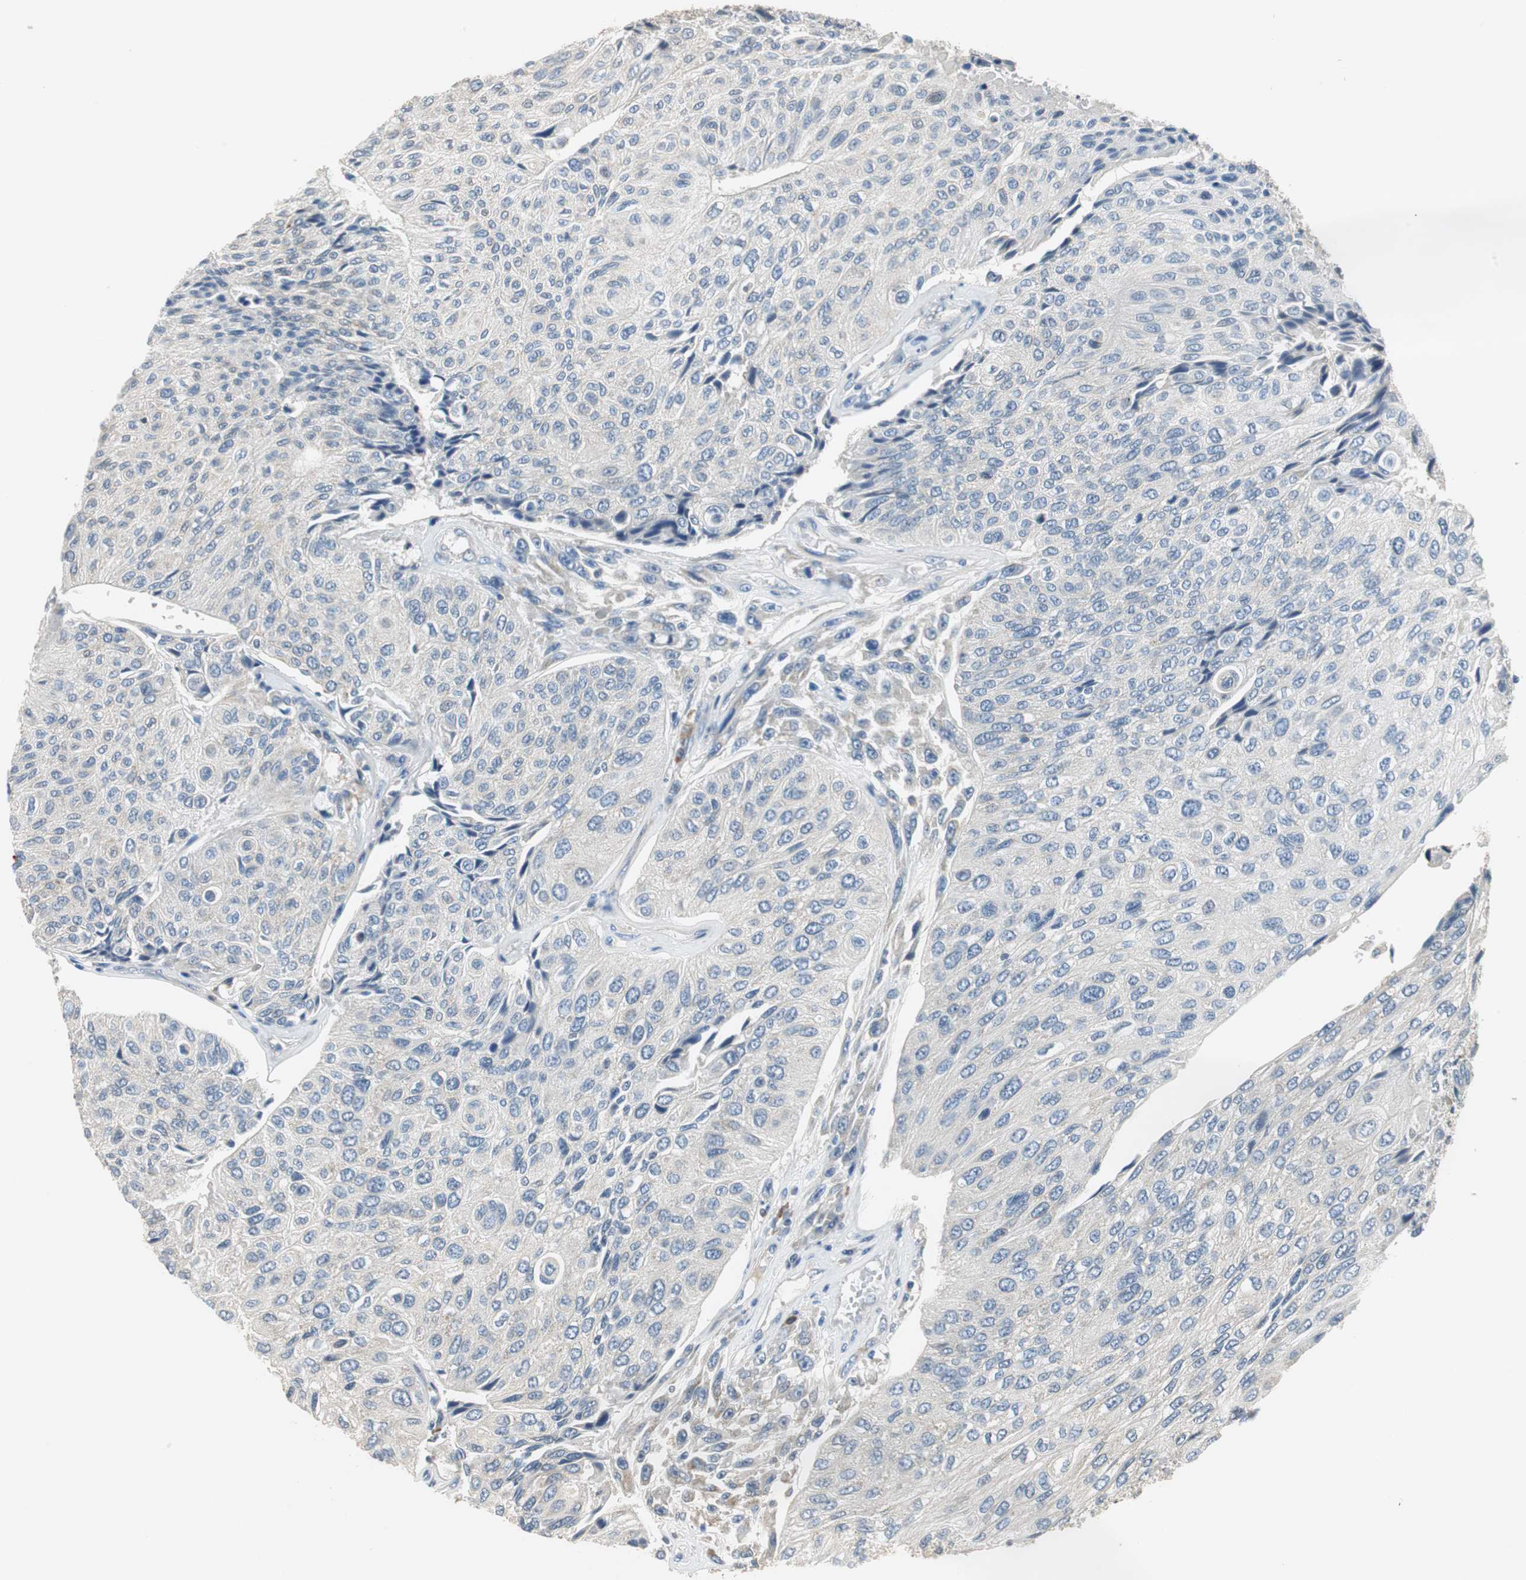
{"staining": {"intensity": "negative", "quantity": "none", "location": "none"}, "tissue": "urothelial cancer", "cell_type": "Tumor cells", "image_type": "cancer", "snomed": [{"axis": "morphology", "description": "Urothelial carcinoma, High grade"}, {"axis": "topography", "description": "Urinary bladder"}], "caption": "Urothelial cancer was stained to show a protein in brown. There is no significant staining in tumor cells.", "gene": "MTIF2", "patient": {"sex": "male", "age": 66}}